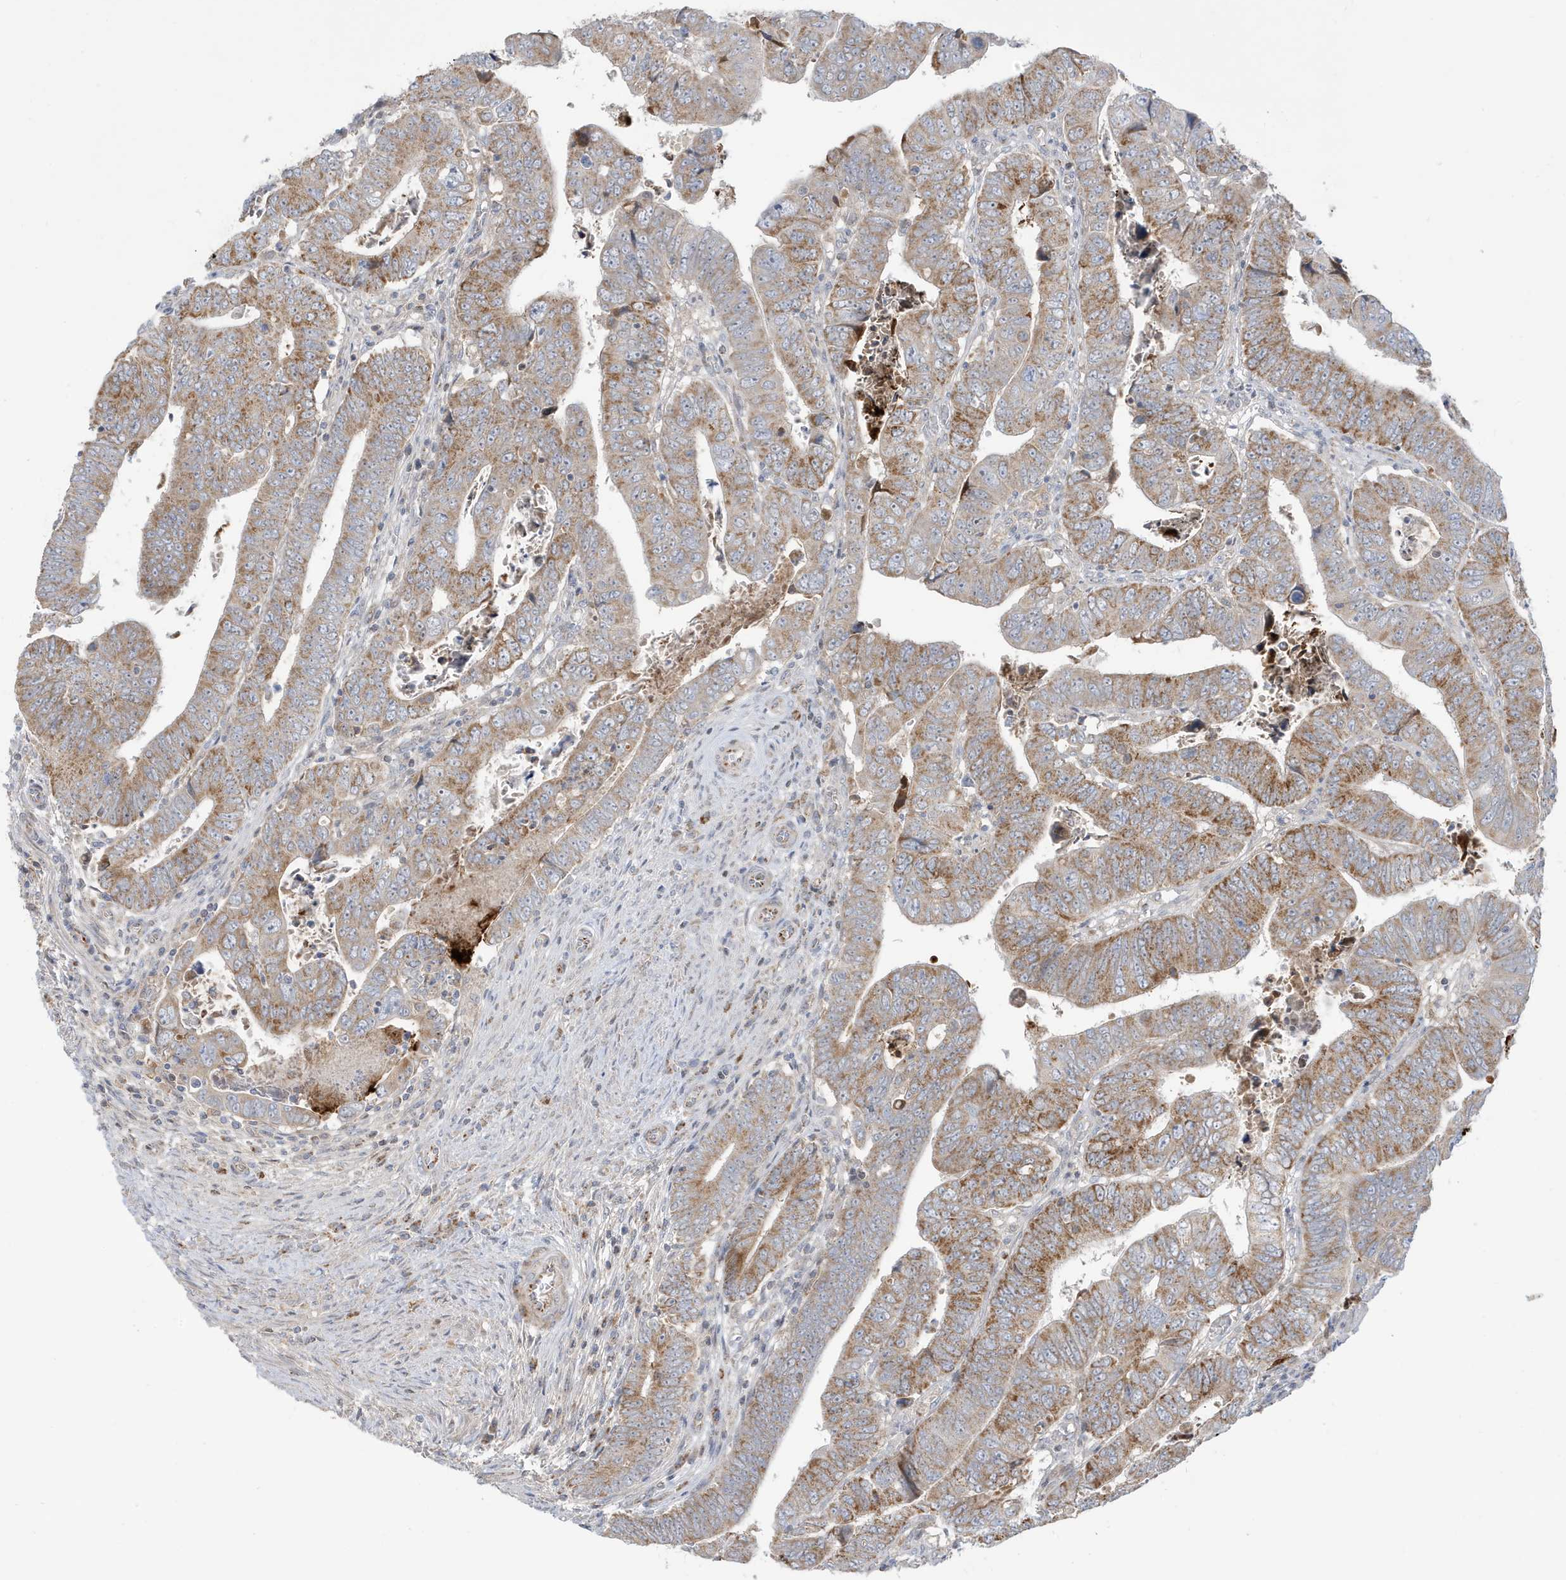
{"staining": {"intensity": "moderate", "quantity": ">75%", "location": "cytoplasmic/membranous"}, "tissue": "colorectal cancer", "cell_type": "Tumor cells", "image_type": "cancer", "snomed": [{"axis": "morphology", "description": "Normal tissue, NOS"}, {"axis": "morphology", "description": "Adenocarcinoma, NOS"}, {"axis": "topography", "description": "Rectum"}], "caption": "A brown stain shows moderate cytoplasmic/membranous expression of a protein in human colorectal adenocarcinoma tumor cells. (brown staining indicates protein expression, while blue staining denotes nuclei).", "gene": "IFT57", "patient": {"sex": "female", "age": 65}}